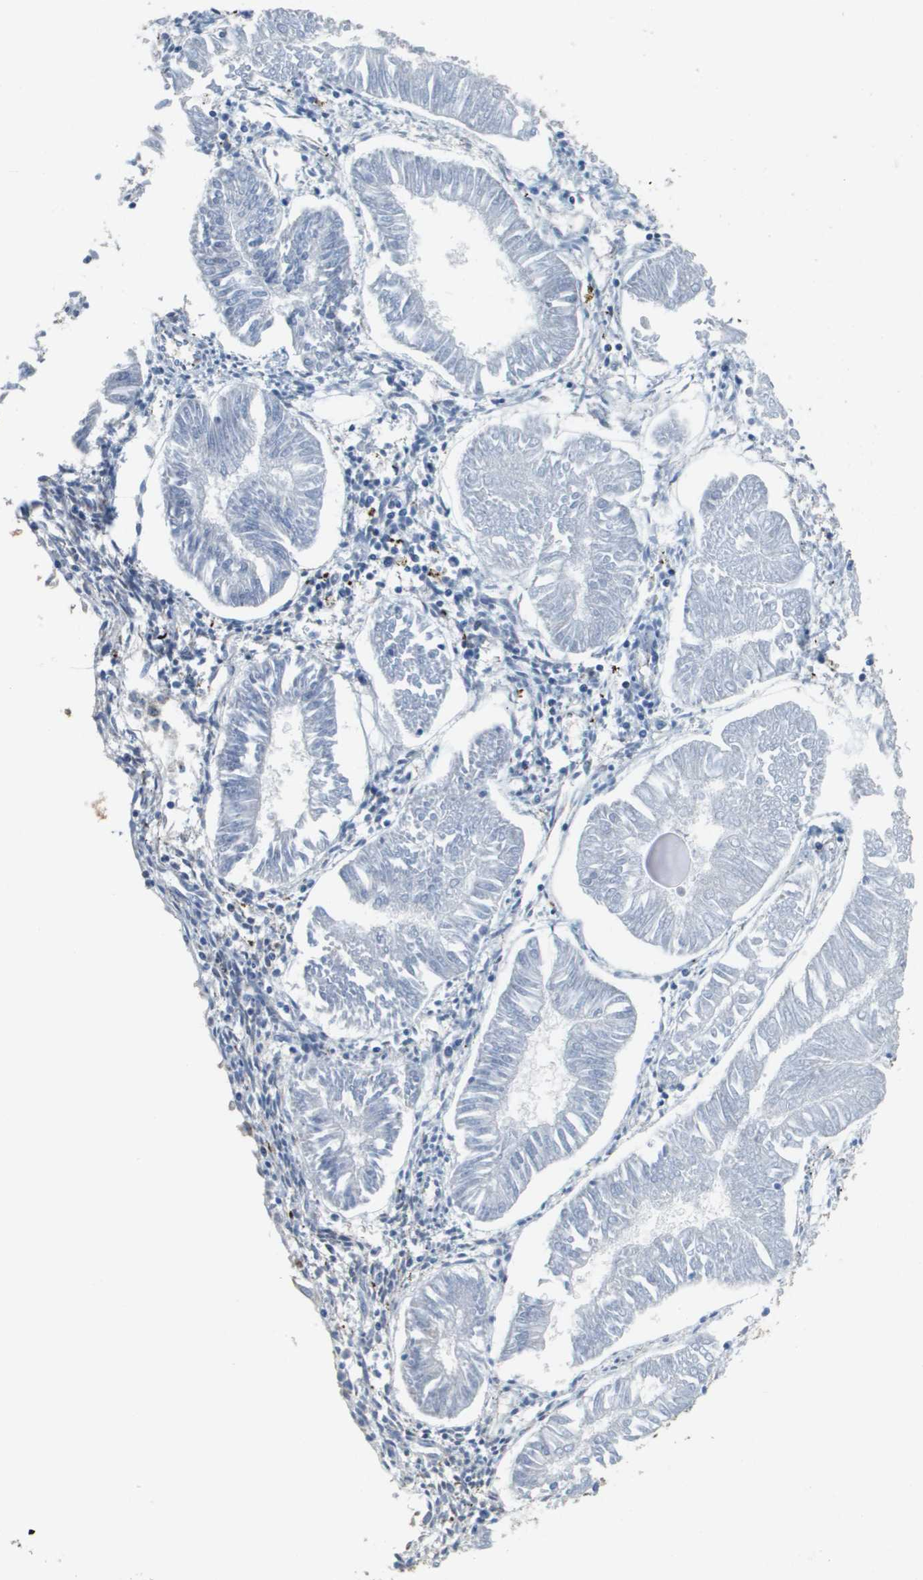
{"staining": {"intensity": "negative", "quantity": "none", "location": "none"}, "tissue": "endometrial cancer", "cell_type": "Tumor cells", "image_type": "cancer", "snomed": [{"axis": "morphology", "description": "Adenocarcinoma, NOS"}, {"axis": "topography", "description": "Endometrium"}], "caption": "Tumor cells show no significant positivity in adenocarcinoma (endometrial).", "gene": "ATP5F1B", "patient": {"sex": "female", "age": 53}}